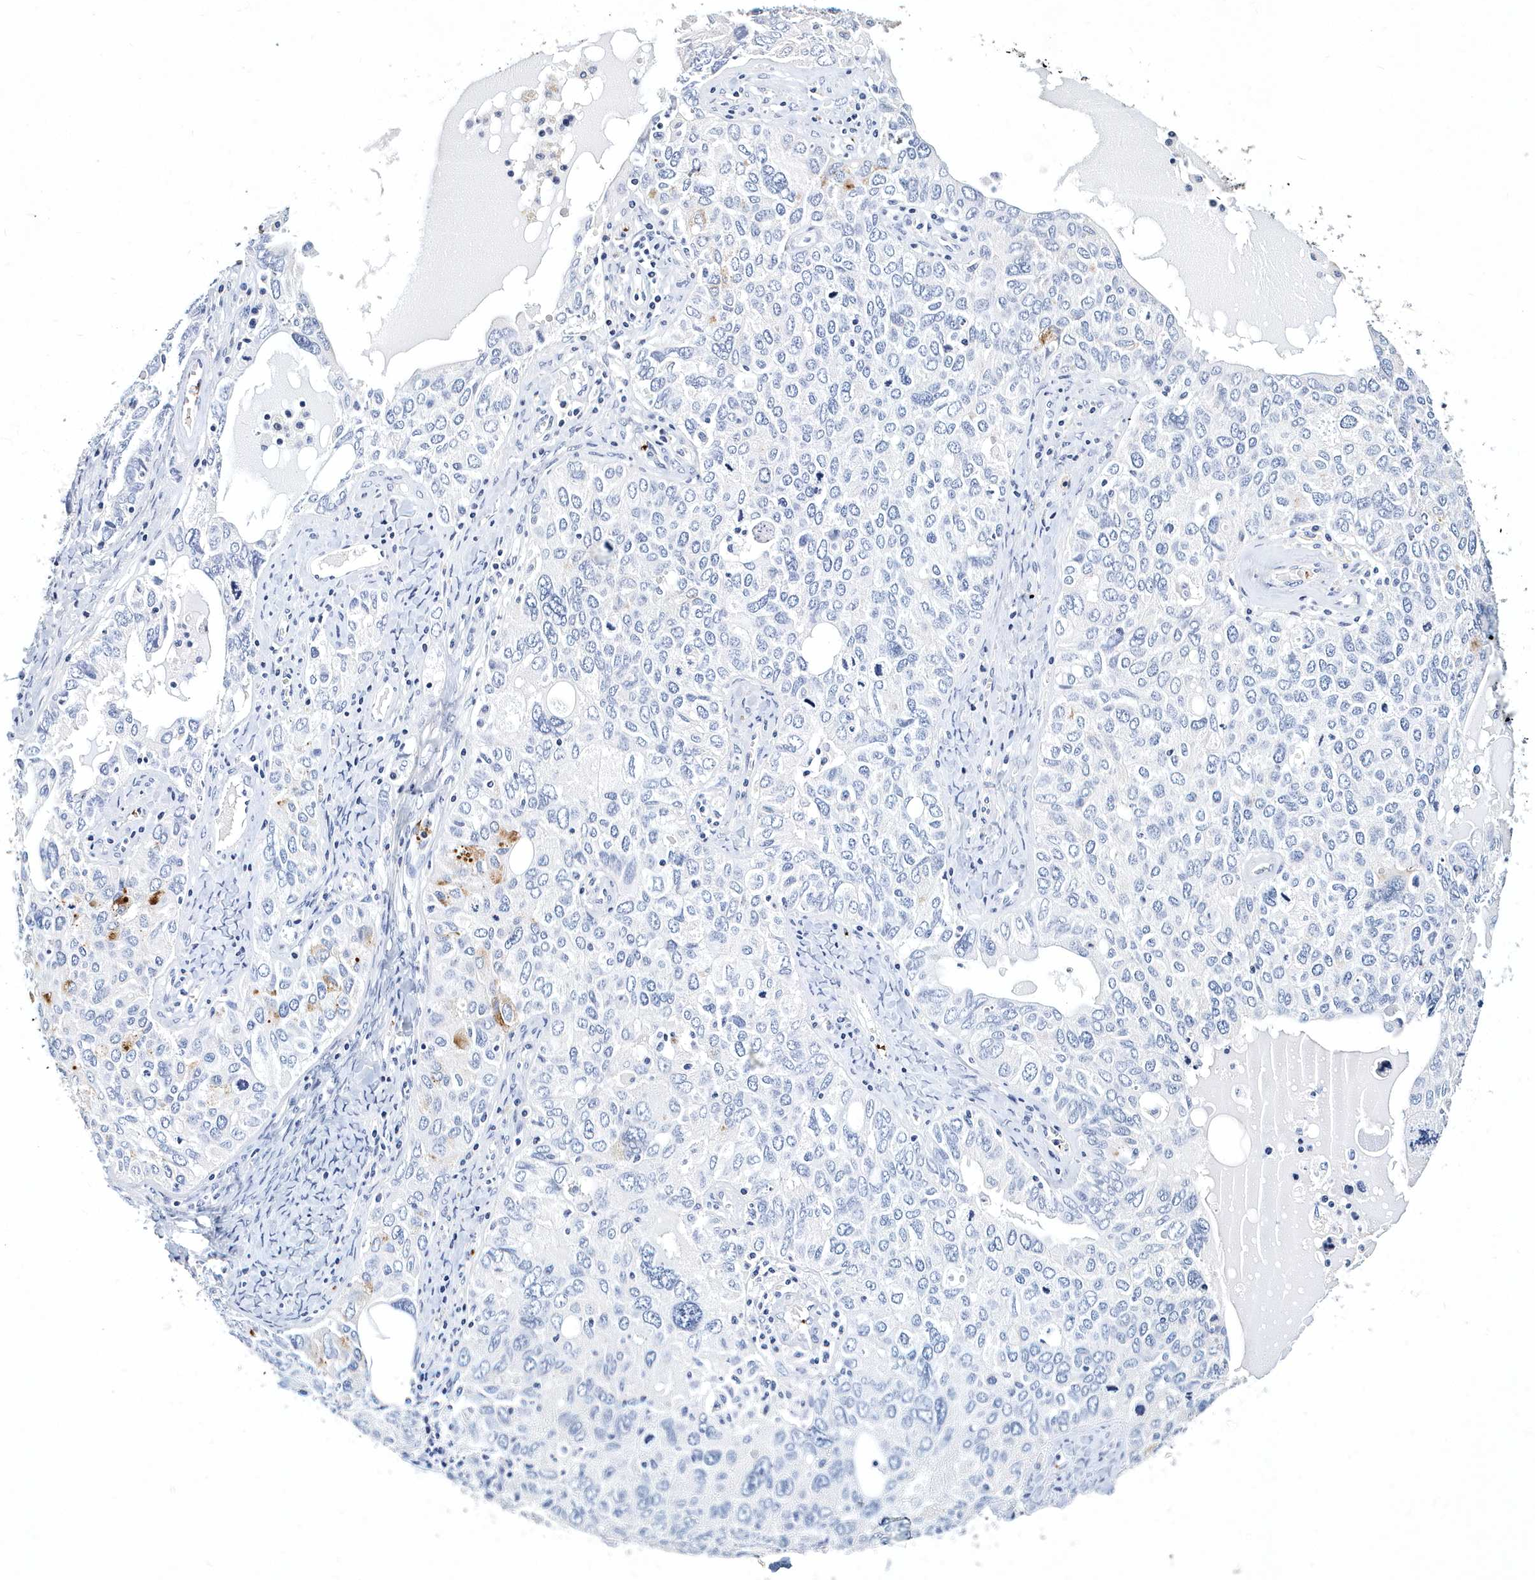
{"staining": {"intensity": "negative", "quantity": "none", "location": "none"}, "tissue": "ovarian cancer", "cell_type": "Tumor cells", "image_type": "cancer", "snomed": [{"axis": "morphology", "description": "Carcinoma, endometroid"}, {"axis": "topography", "description": "Ovary"}], "caption": "Tumor cells are negative for protein expression in human ovarian cancer. (DAB (3,3'-diaminobenzidine) immunohistochemistry visualized using brightfield microscopy, high magnification).", "gene": "ITGA2B", "patient": {"sex": "female", "age": 62}}